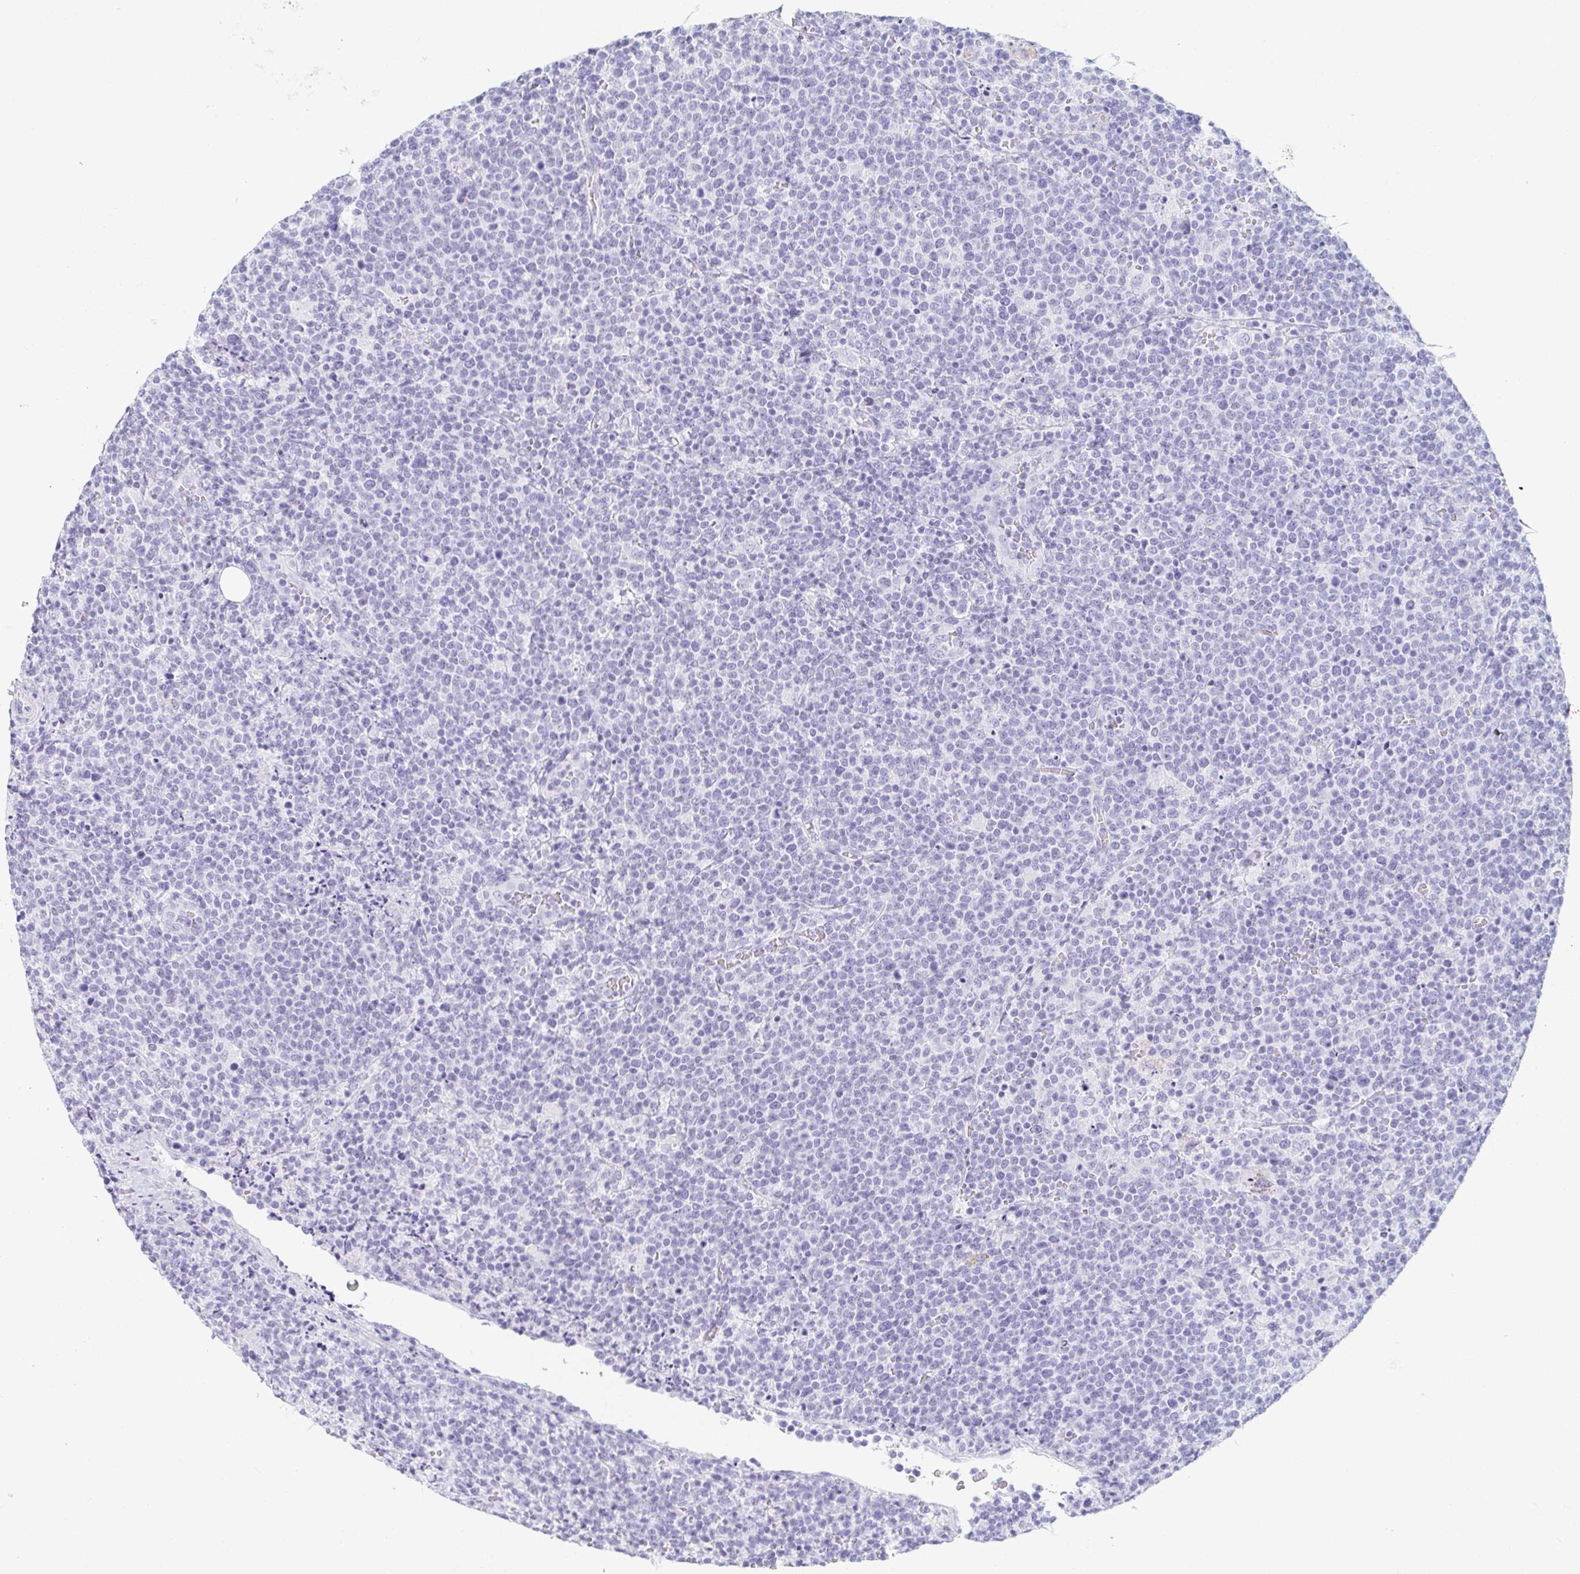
{"staining": {"intensity": "negative", "quantity": "none", "location": "none"}, "tissue": "lymphoma", "cell_type": "Tumor cells", "image_type": "cancer", "snomed": [{"axis": "morphology", "description": "Malignant lymphoma, non-Hodgkin's type, High grade"}, {"axis": "topography", "description": "Lymph node"}], "caption": "Immunohistochemistry (IHC) histopathology image of lymphoma stained for a protein (brown), which displays no expression in tumor cells. (DAB (3,3'-diaminobenzidine) IHC with hematoxylin counter stain).", "gene": "ZG16B", "patient": {"sex": "male", "age": 61}}